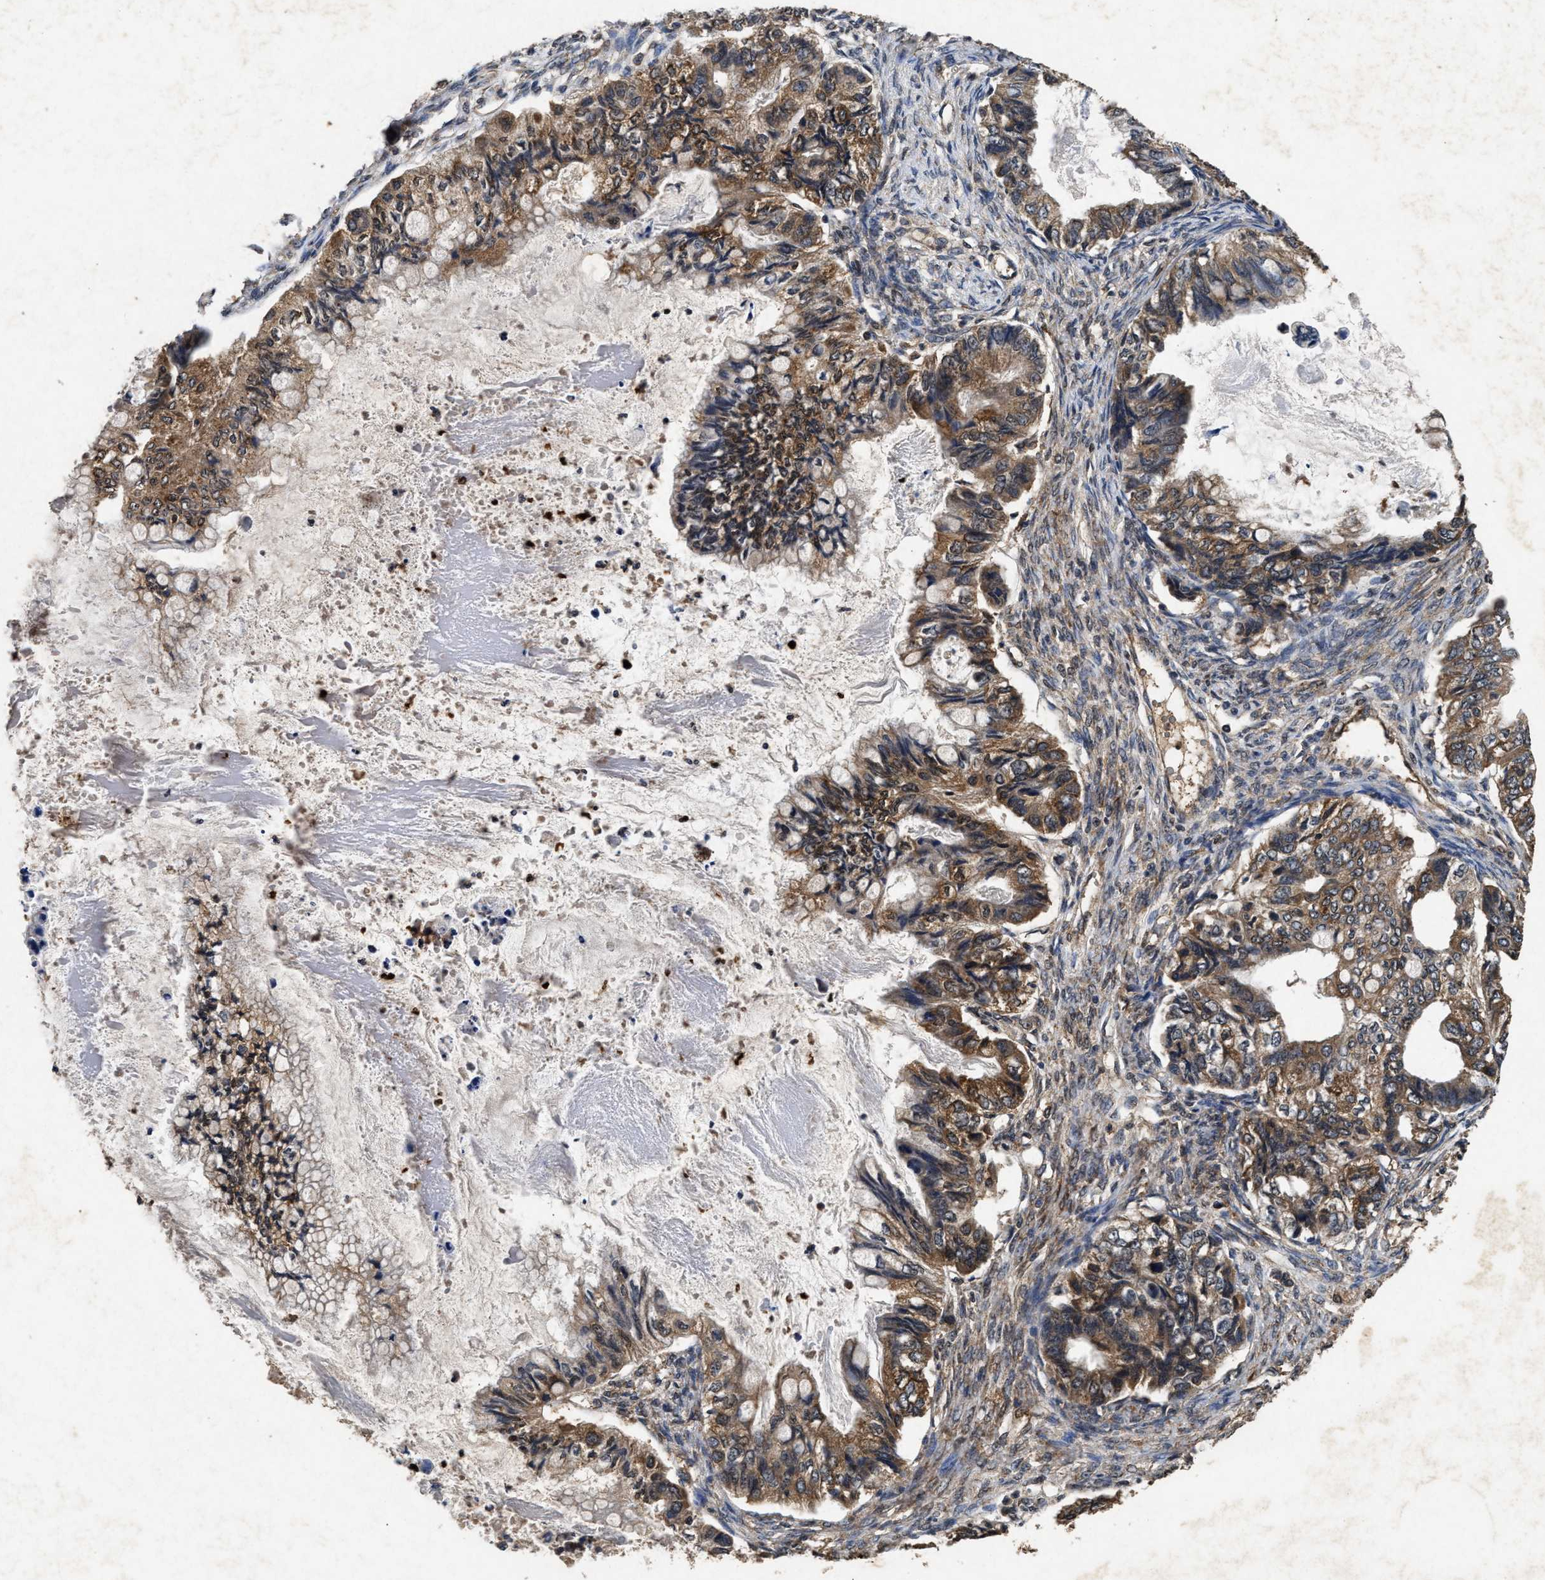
{"staining": {"intensity": "moderate", "quantity": ">75%", "location": "cytoplasmic/membranous"}, "tissue": "ovarian cancer", "cell_type": "Tumor cells", "image_type": "cancer", "snomed": [{"axis": "morphology", "description": "Cystadenocarcinoma, mucinous, NOS"}, {"axis": "topography", "description": "Ovary"}], "caption": "Ovarian mucinous cystadenocarcinoma stained for a protein exhibits moderate cytoplasmic/membranous positivity in tumor cells. Ihc stains the protein of interest in brown and the nuclei are stained blue.", "gene": "PDAP1", "patient": {"sex": "female", "age": 80}}